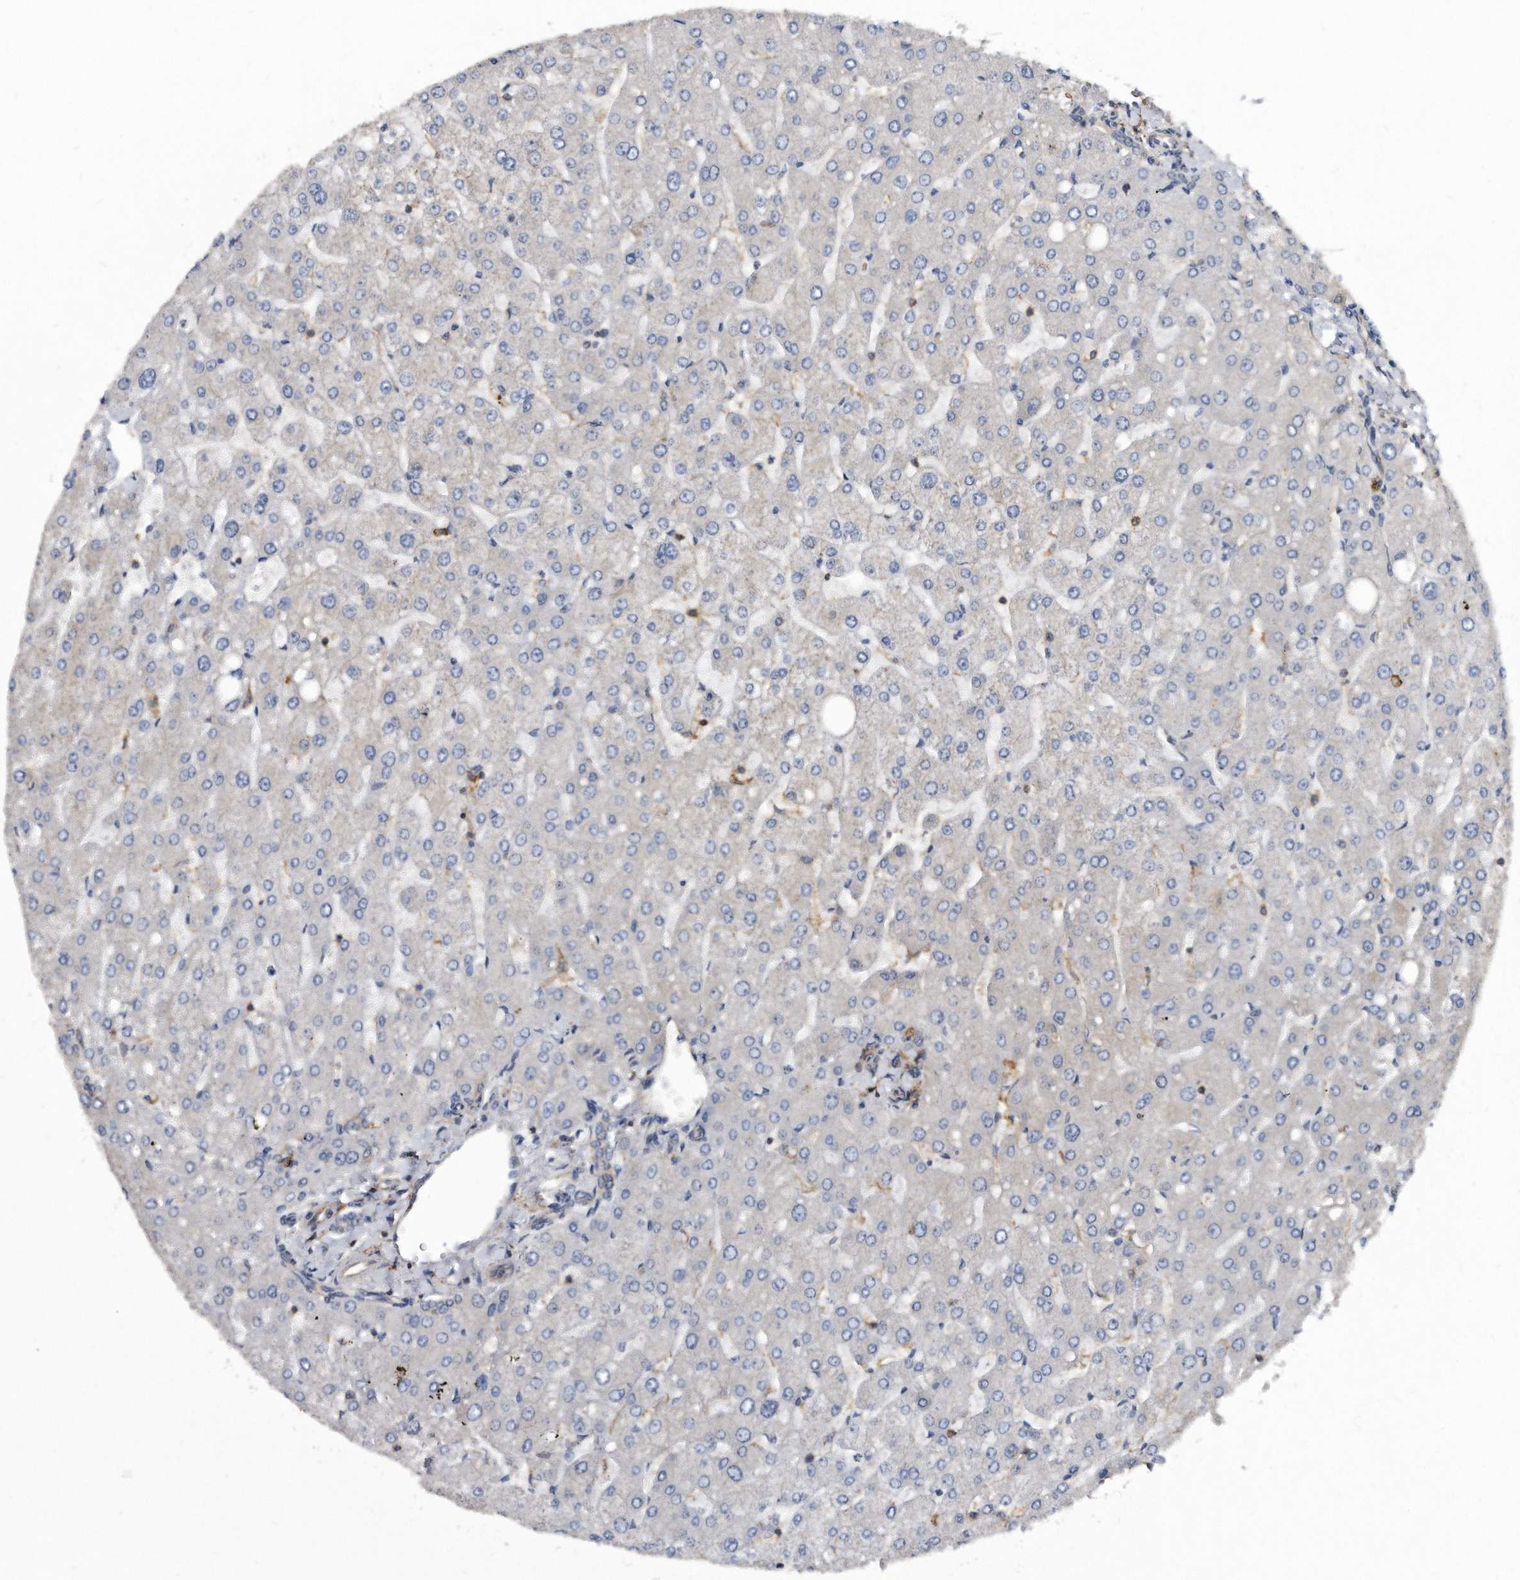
{"staining": {"intensity": "negative", "quantity": "none", "location": "none"}, "tissue": "liver", "cell_type": "Cholangiocytes", "image_type": "normal", "snomed": [{"axis": "morphology", "description": "Normal tissue, NOS"}, {"axis": "topography", "description": "Liver"}], "caption": "Immunohistochemistry (IHC) image of benign human liver stained for a protein (brown), which exhibits no positivity in cholangiocytes. The staining is performed using DAB (3,3'-diaminobenzidine) brown chromogen with nuclei counter-stained in using hematoxylin.", "gene": "ATG5", "patient": {"sex": "male", "age": 55}}